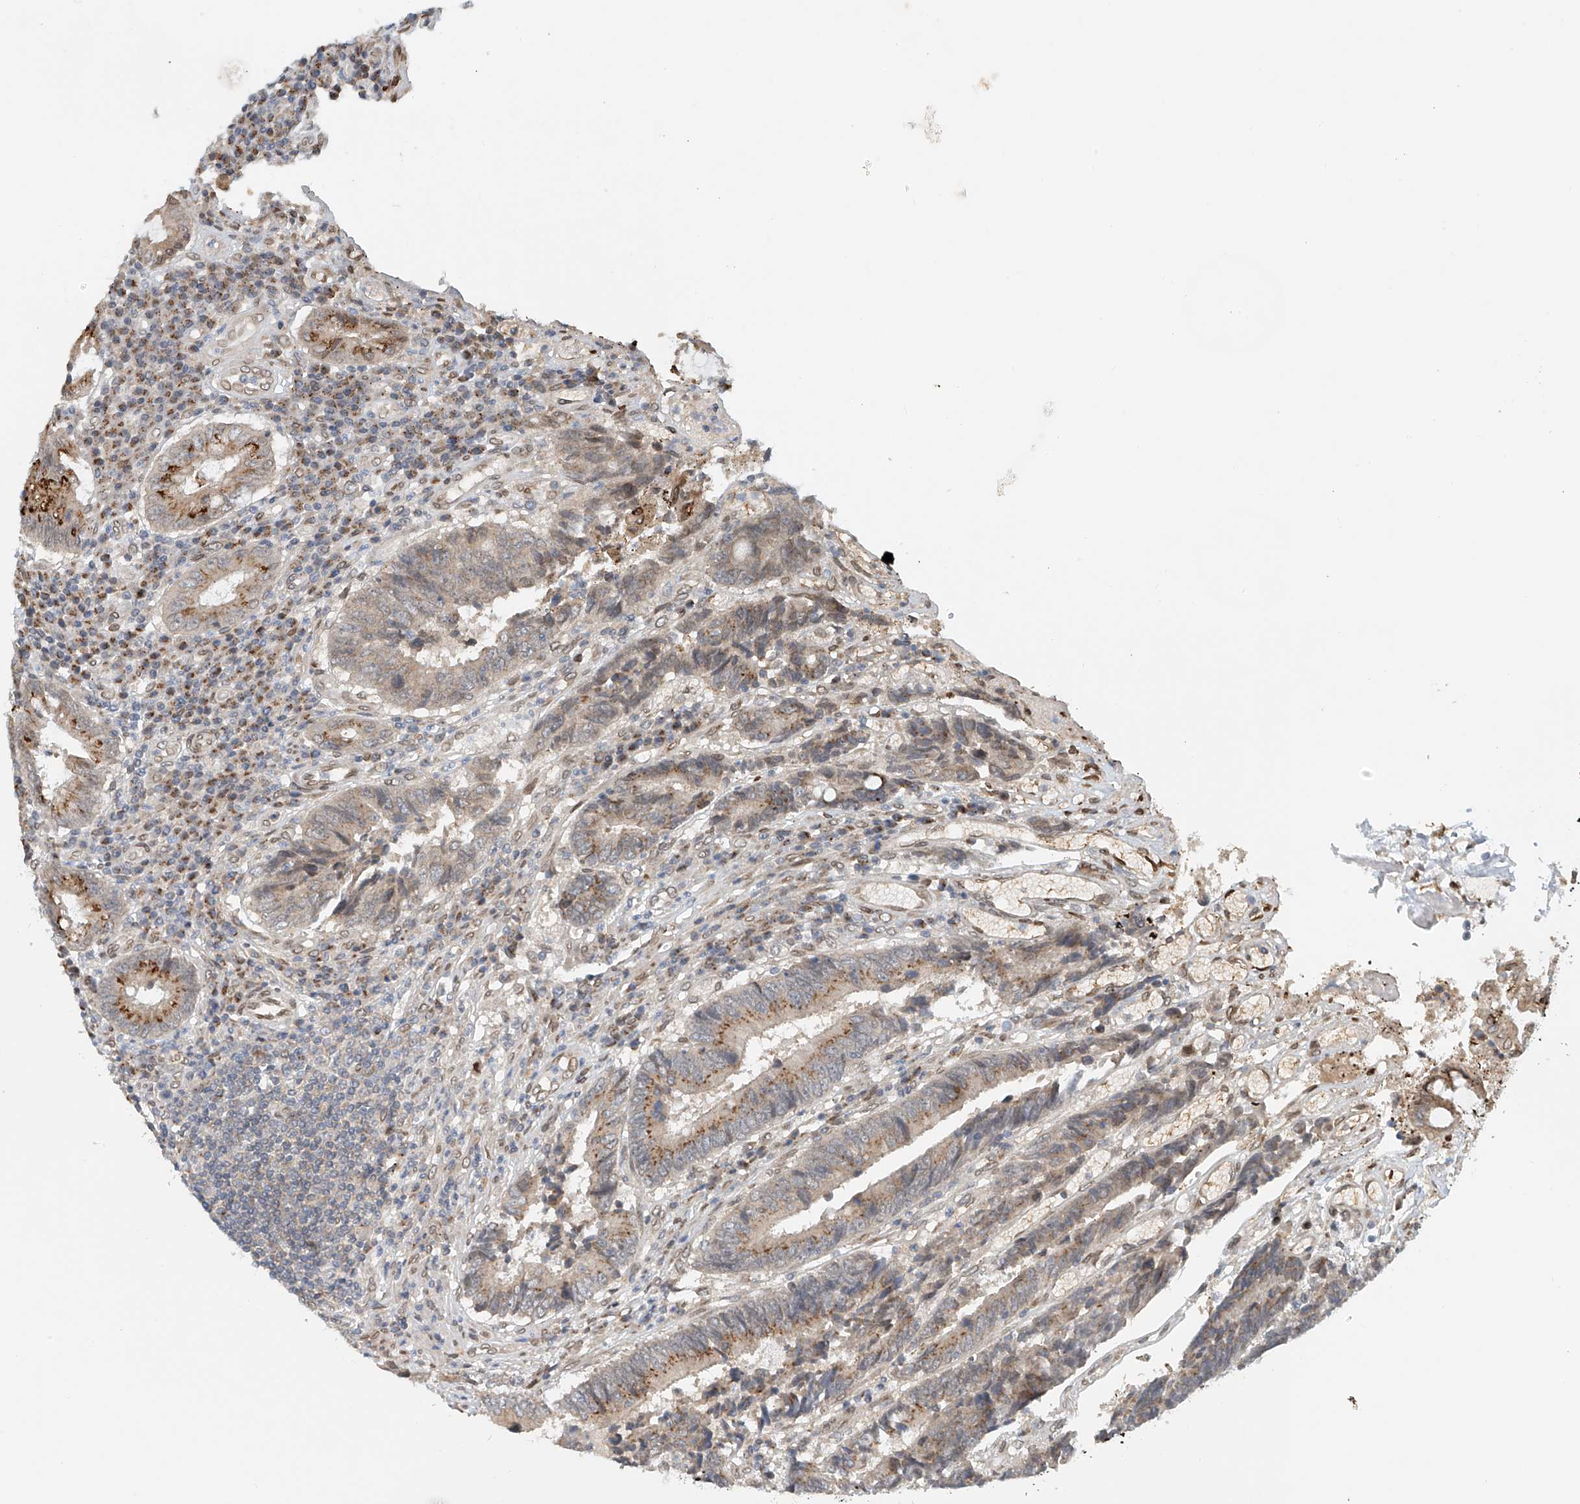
{"staining": {"intensity": "weak", "quantity": "25%-75%", "location": "cytoplasmic/membranous,nuclear"}, "tissue": "colorectal cancer", "cell_type": "Tumor cells", "image_type": "cancer", "snomed": [{"axis": "morphology", "description": "Adenocarcinoma, NOS"}, {"axis": "topography", "description": "Rectum"}], "caption": "Approximately 25%-75% of tumor cells in adenocarcinoma (colorectal) display weak cytoplasmic/membranous and nuclear protein positivity as visualized by brown immunohistochemical staining.", "gene": "STARD9", "patient": {"sex": "male", "age": 84}}